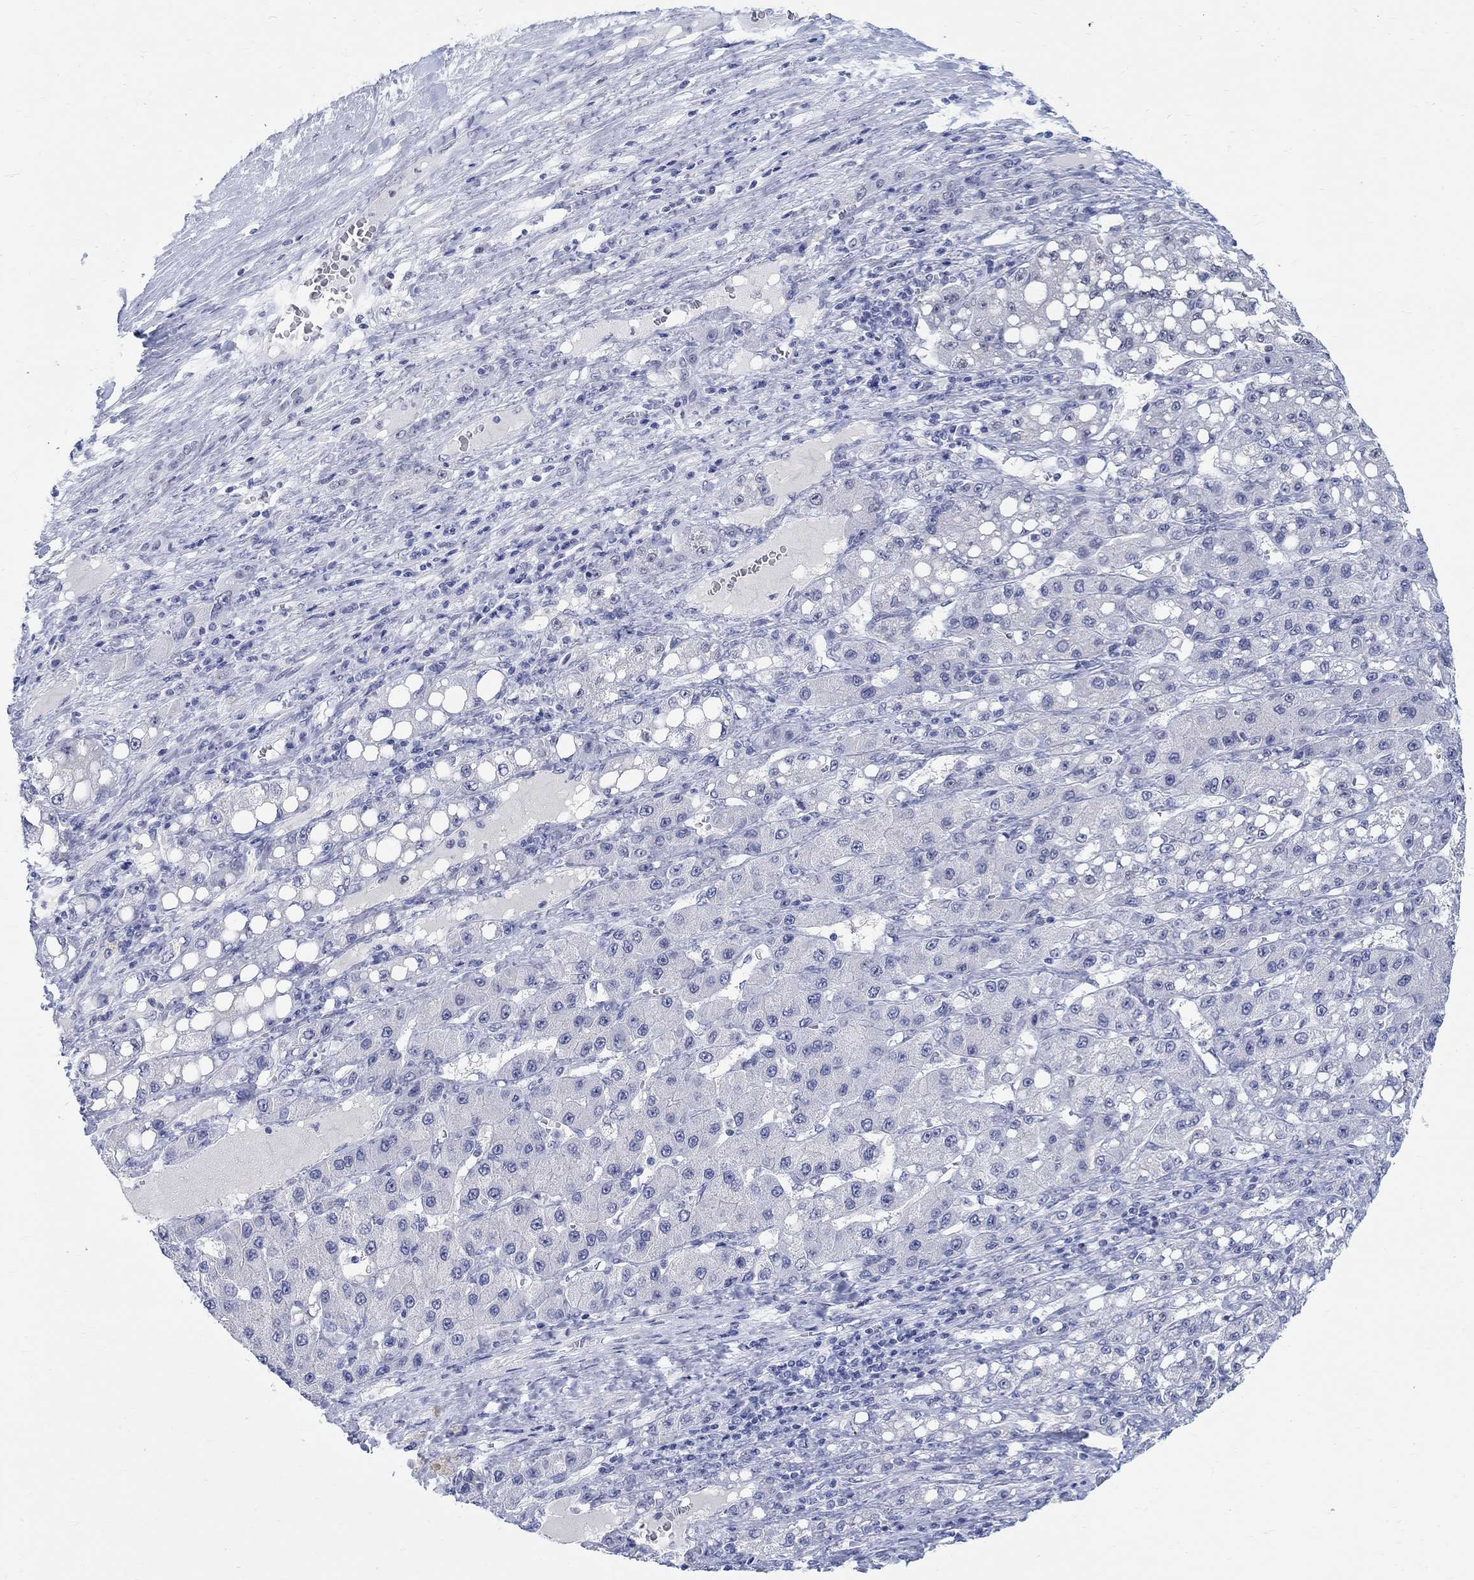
{"staining": {"intensity": "negative", "quantity": "none", "location": "none"}, "tissue": "liver cancer", "cell_type": "Tumor cells", "image_type": "cancer", "snomed": [{"axis": "morphology", "description": "Carcinoma, Hepatocellular, NOS"}, {"axis": "topography", "description": "Liver"}], "caption": "DAB immunohistochemical staining of liver cancer (hepatocellular carcinoma) demonstrates no significant staining in tumor cells.", "gene": "ANKS1B", "patient": {"sex": "female", "age": 65}}